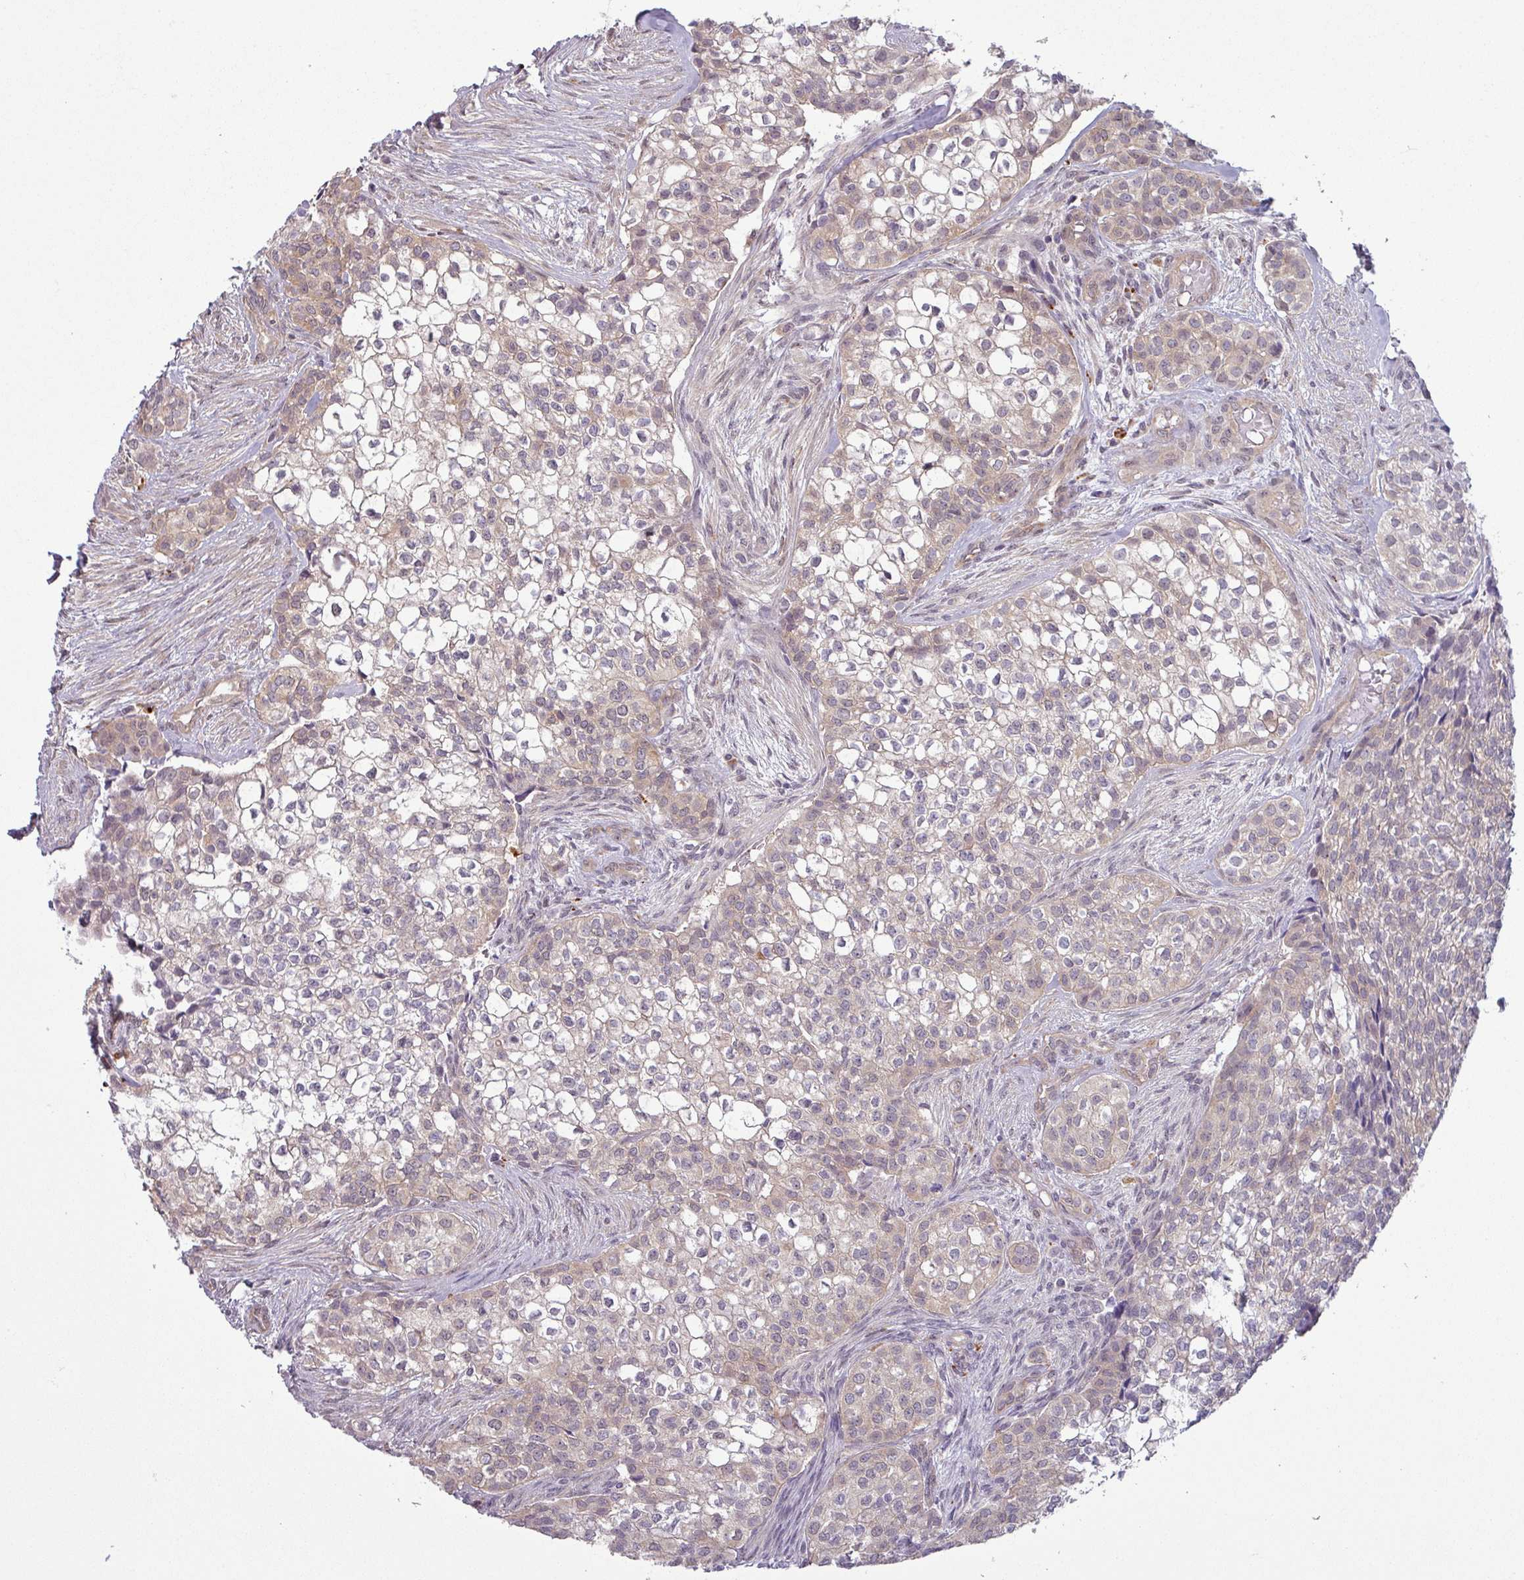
{"staining": {"intensity": "weak", "quantity": "25%-75%", "location": "cytoplasmic/membranous,nuclear"}, "tissue": "head and neck cancer", "cell_type": "Tumor cells", "image_type": "cancer", "snomed": [{"axis": "morphology", "description": "Adenocarcinoma, NOS"}, {"axis": "topography", "description": "Head-Neck"}], "caption": "Head and neck cancer tissue exhibits weak cytoplasmic/membranous and nuclear expression in approximately 25%-75% of tumor cells, visualized by immunohistochemistry.", "gene": "CCDC144A", "patient": {"sex": "male", "age": 81}}